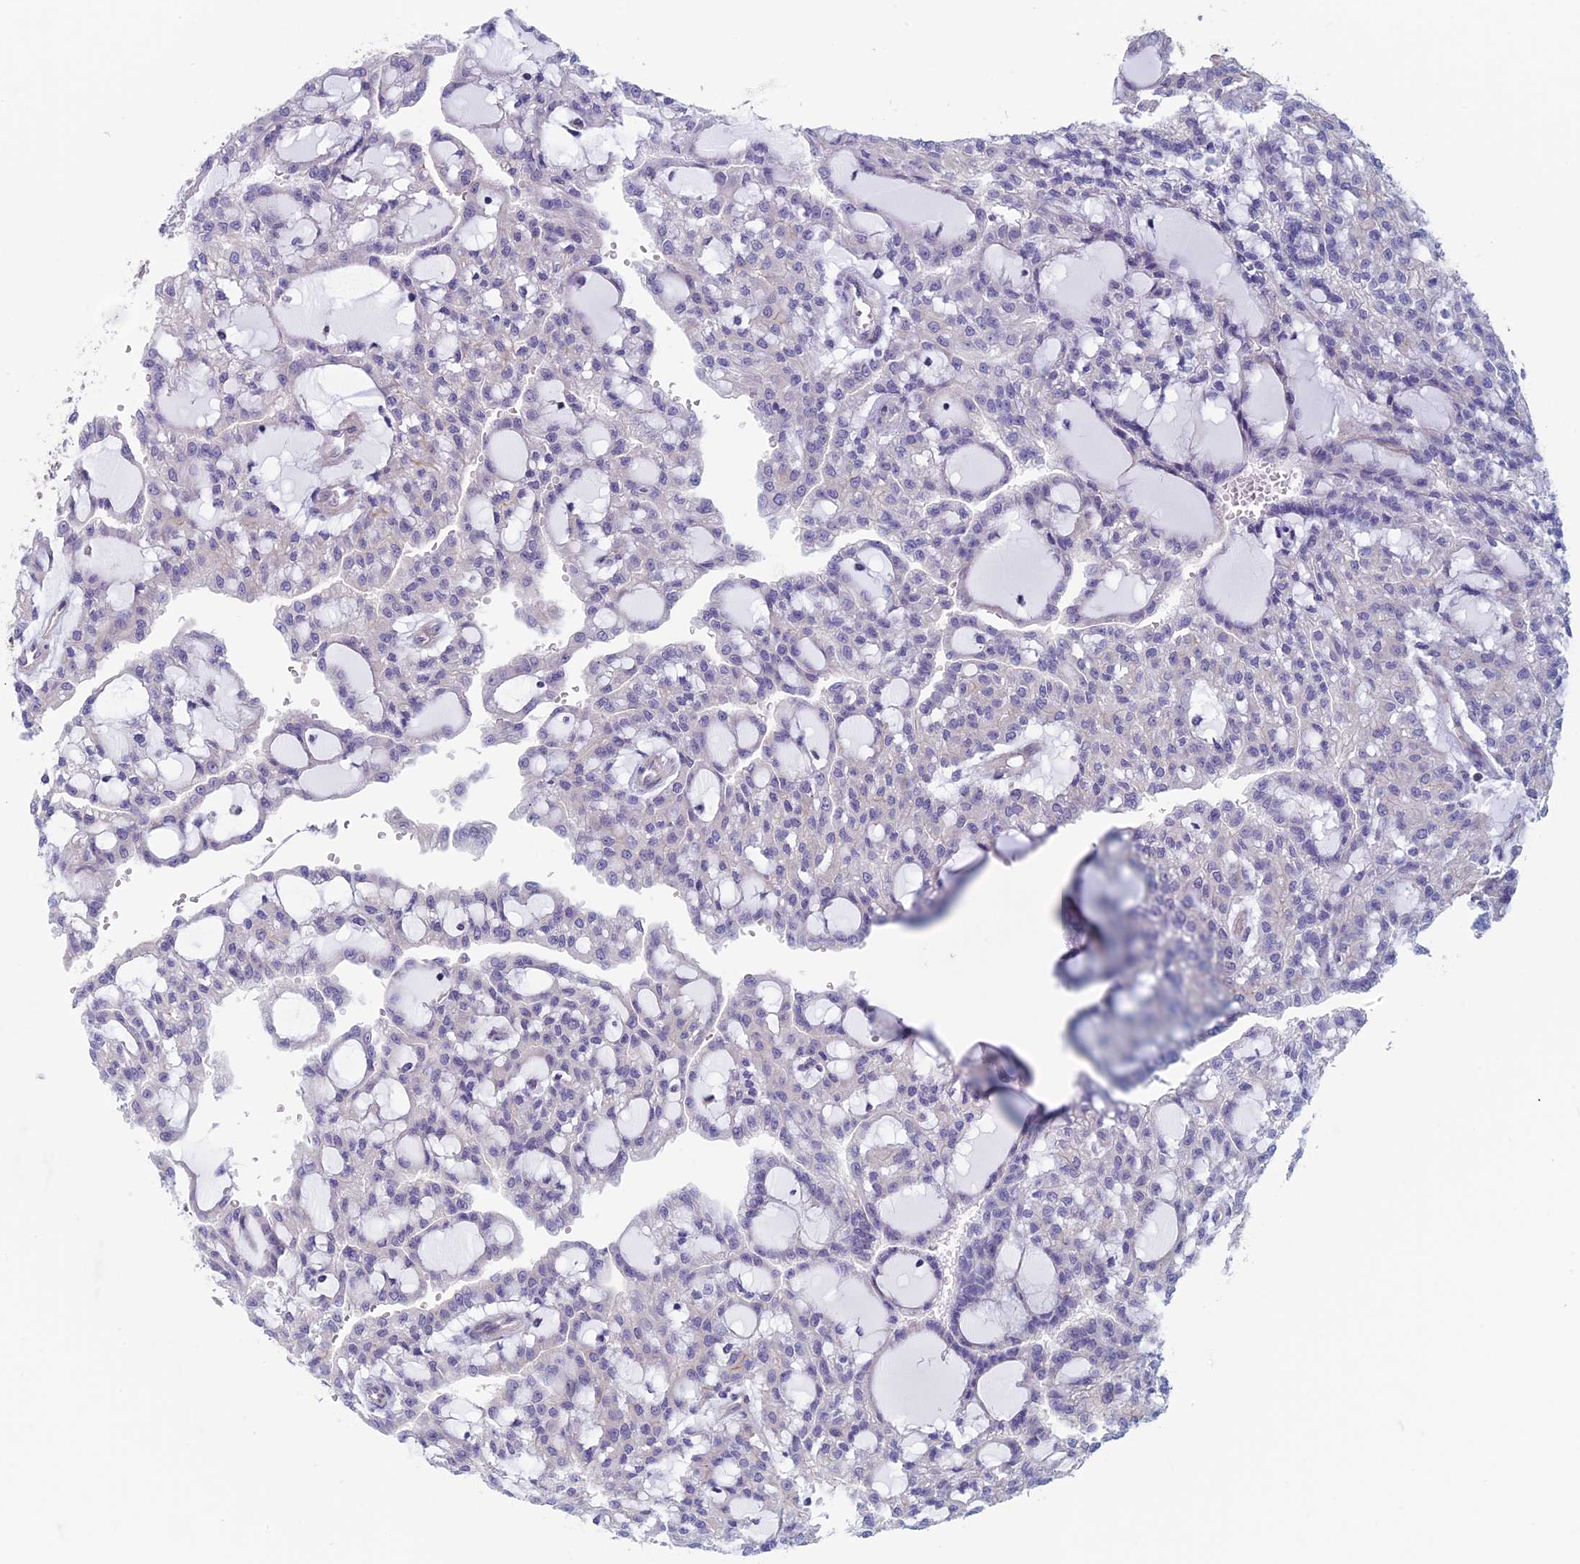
{"staining": {"intensity": "negative", "quantity": "none", "location": "none"}, "tissue": "renal cancer", "cell_type": "Tumor cells", "image_type": "cancer", "snomed": [{"axis": "morphology", "description": "Adenocarcinoma, NOS"}, {"axis": "topography", "description": "Kidney"}], "caption": "Micrograph shows no protein expression in tumor cells of adenocarcinoma (renal) tissue.", "gene": "CNOT6L", "patient": {"sex": "male", "age": 63}}